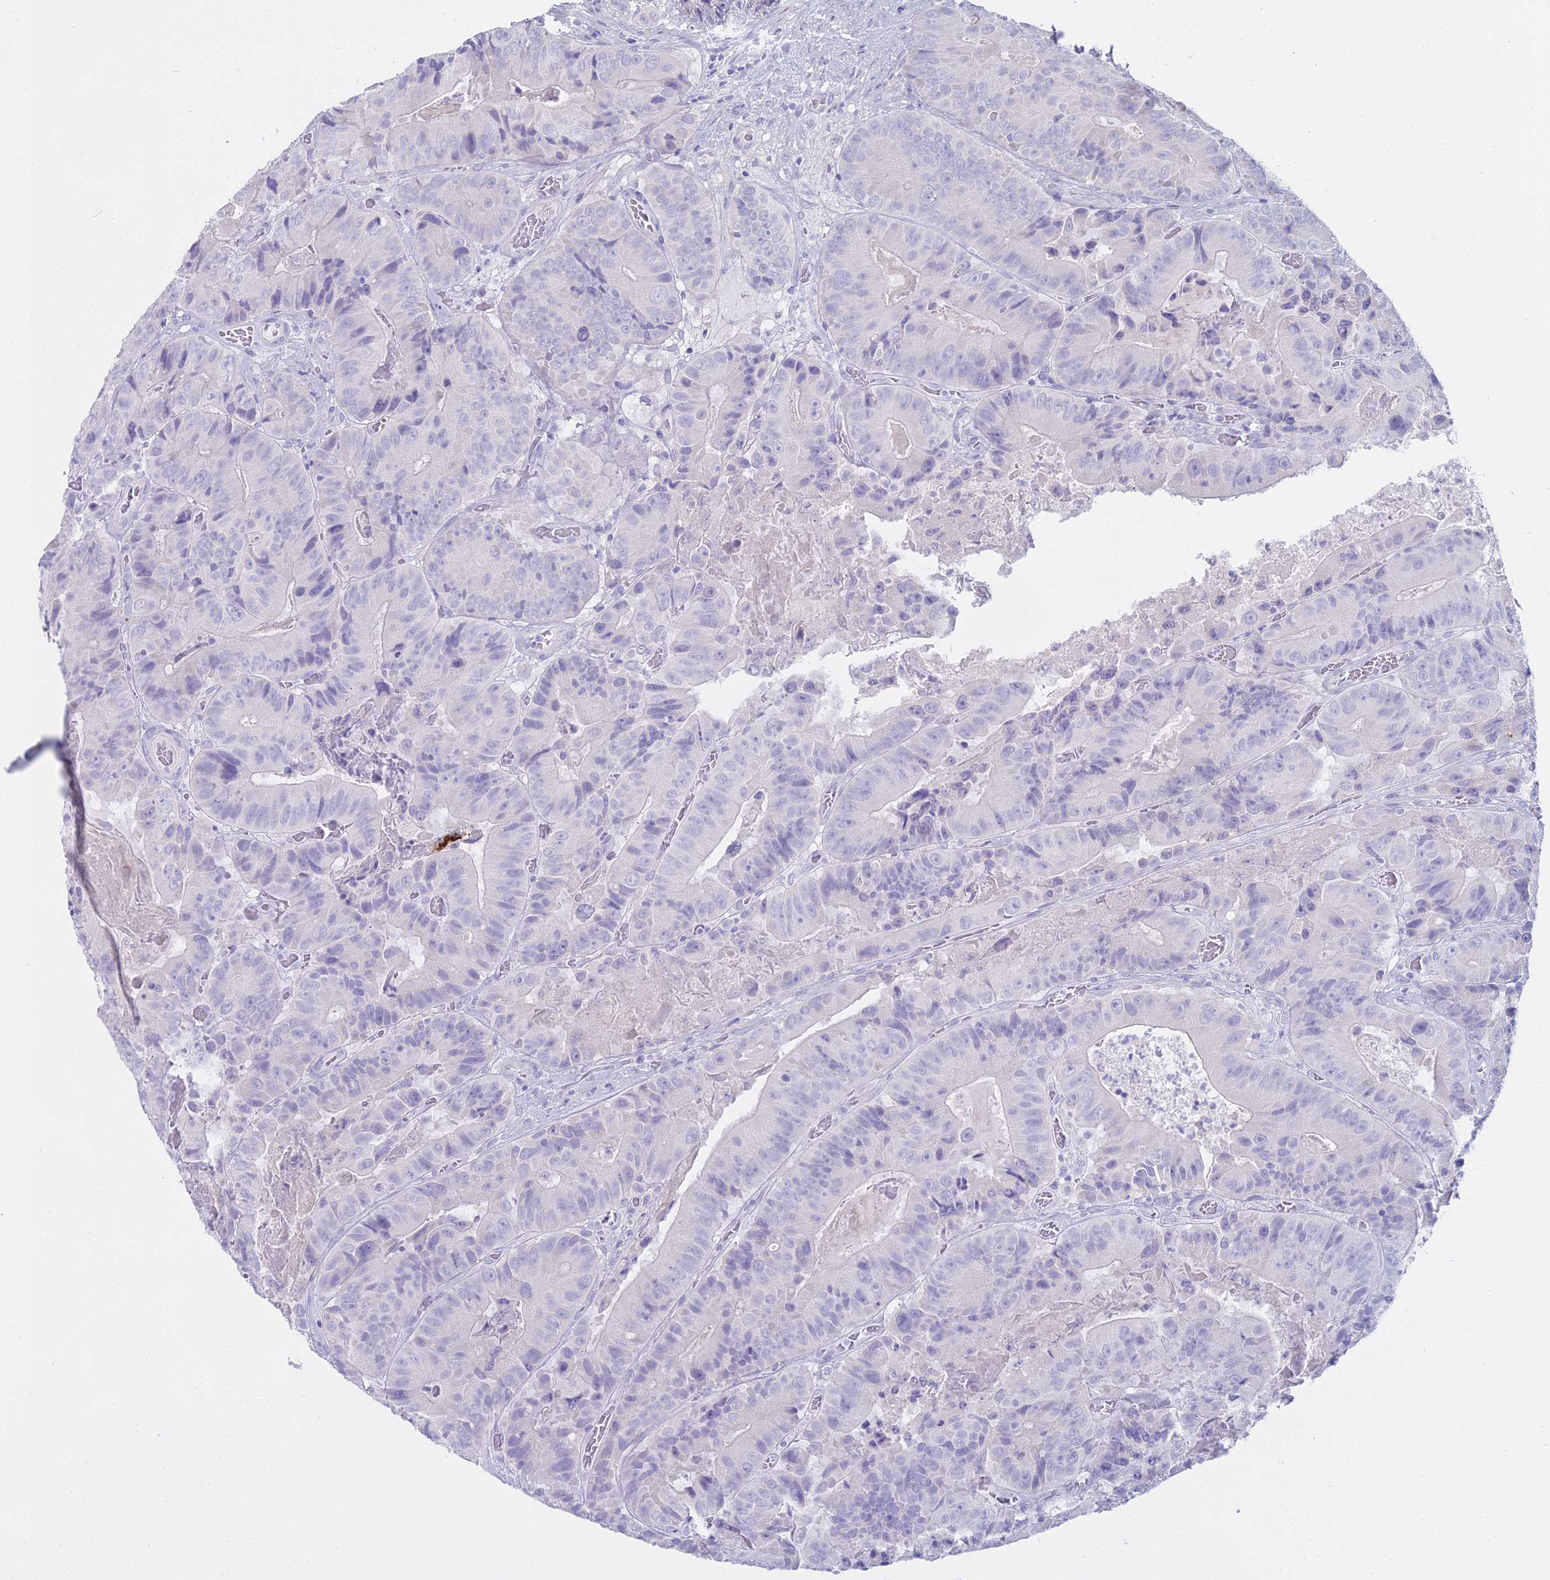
{"staining": {"intensity": "negative", "quantity": "none", "location": "none"}, "tissue": "colorectal cancer", "cell_type": "Tumor cells", "image_type": "cancer", "snomed": [{"axis": "morphology", "description": "Adenocarcinoma, NOS"}, {"axis": "topography", "description": "Colon"}], "caption": "This is an immunohistochemistry (IHC) histopathology image of human colorectal cancer (adenocarcinoma). There is no positivity in tumor cells.", "gene": "ALPP", "patient": {"sex": "female", "age": 86}}